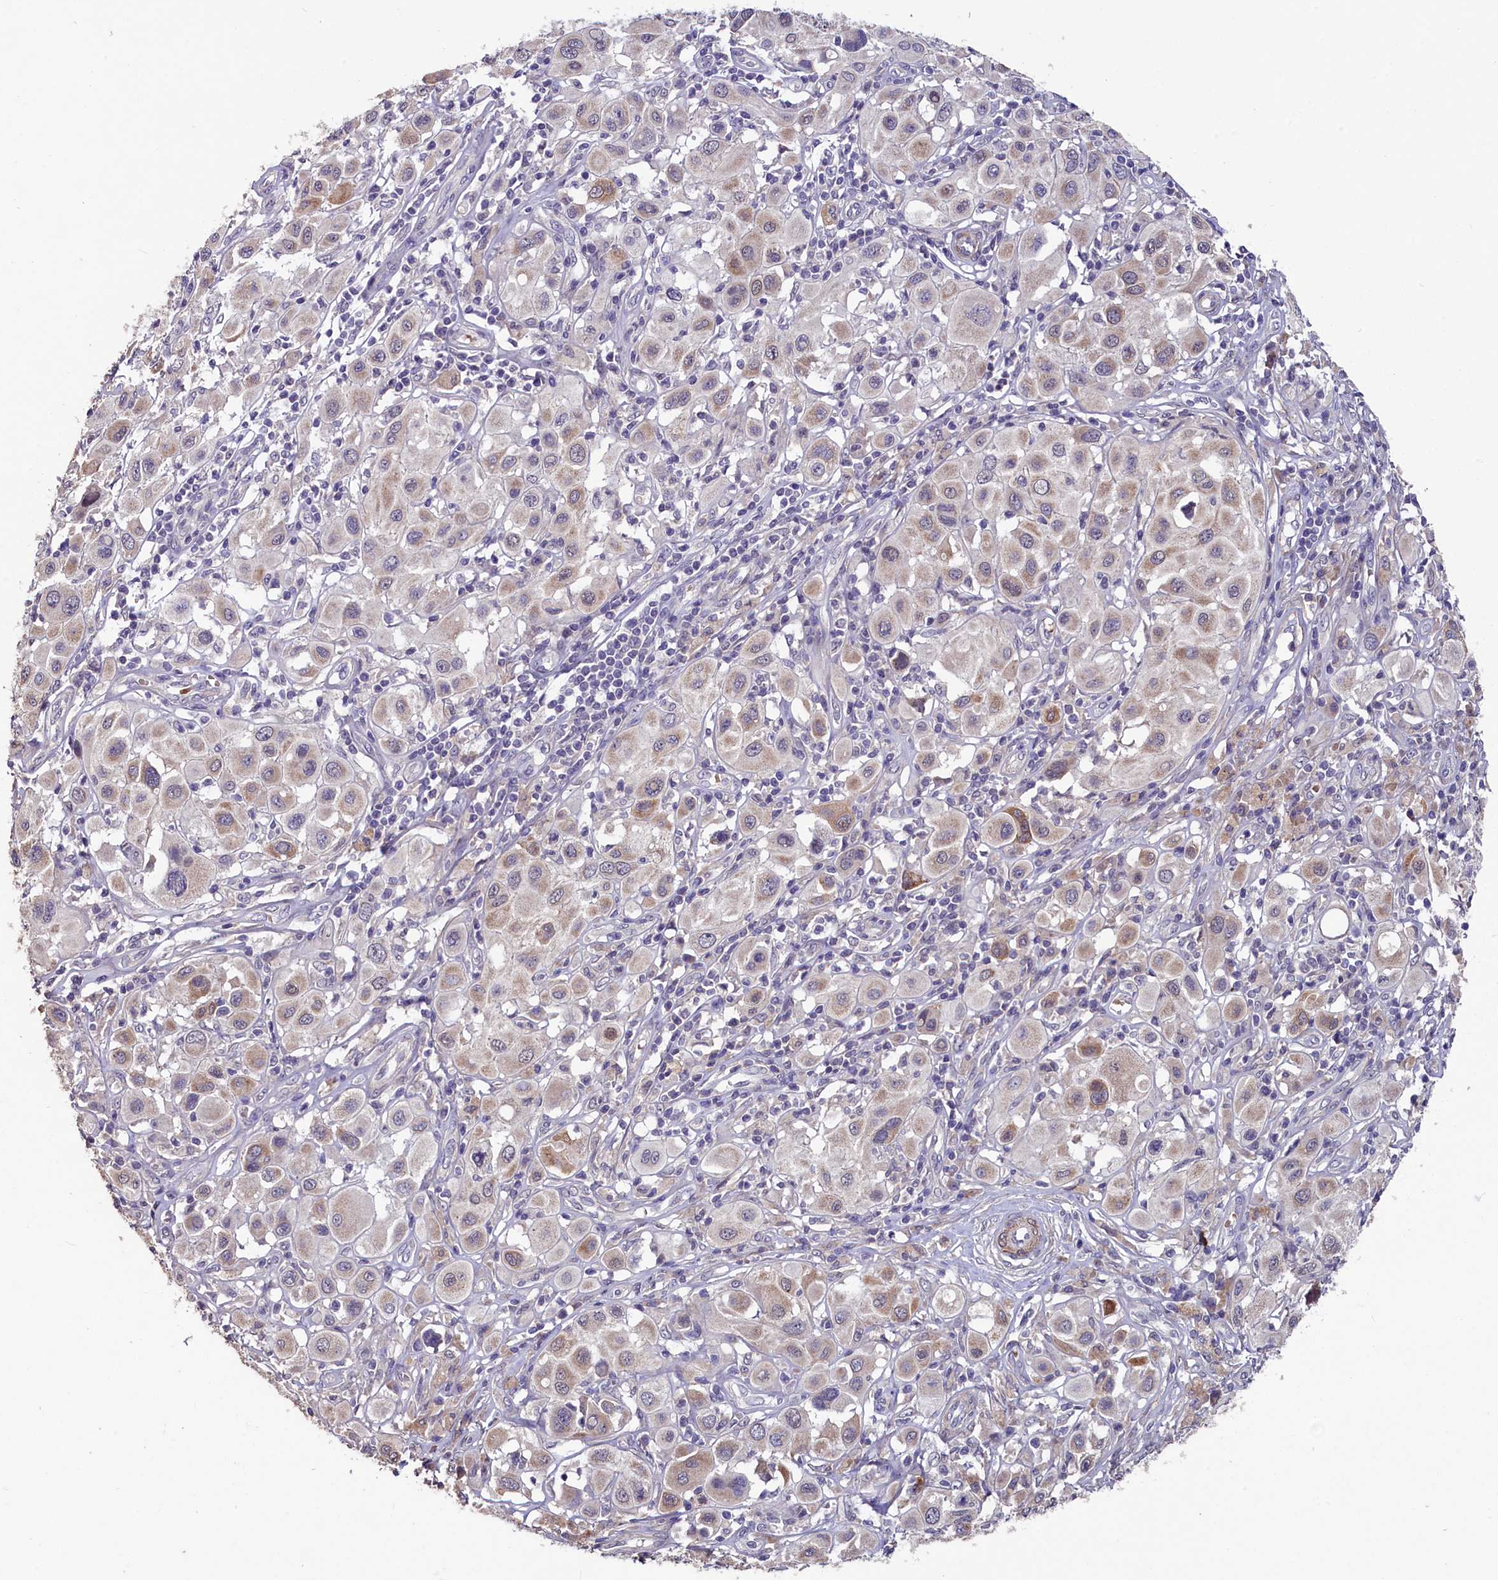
{"staining": {"intensity": "weak", "quantity": "25%-75%", "location": "cytoplasmic/membranous"}, "tissue": "melanoma", "cell_type": "Tumor cells", "image_type": "cancer", "snomed": [{"axis": "morphology", "description": "Malignant melanoma, Metastatic site"}, {"axis": "topography", "description": "Skin"}], "caption": "Tumor cells demonstrate weak cytoplasmic/membranous positivity in approximately 25%-75% of cells in melanoma.", "gene": "SLC39A6", "patient": {"sex": "male", "age": 41}}